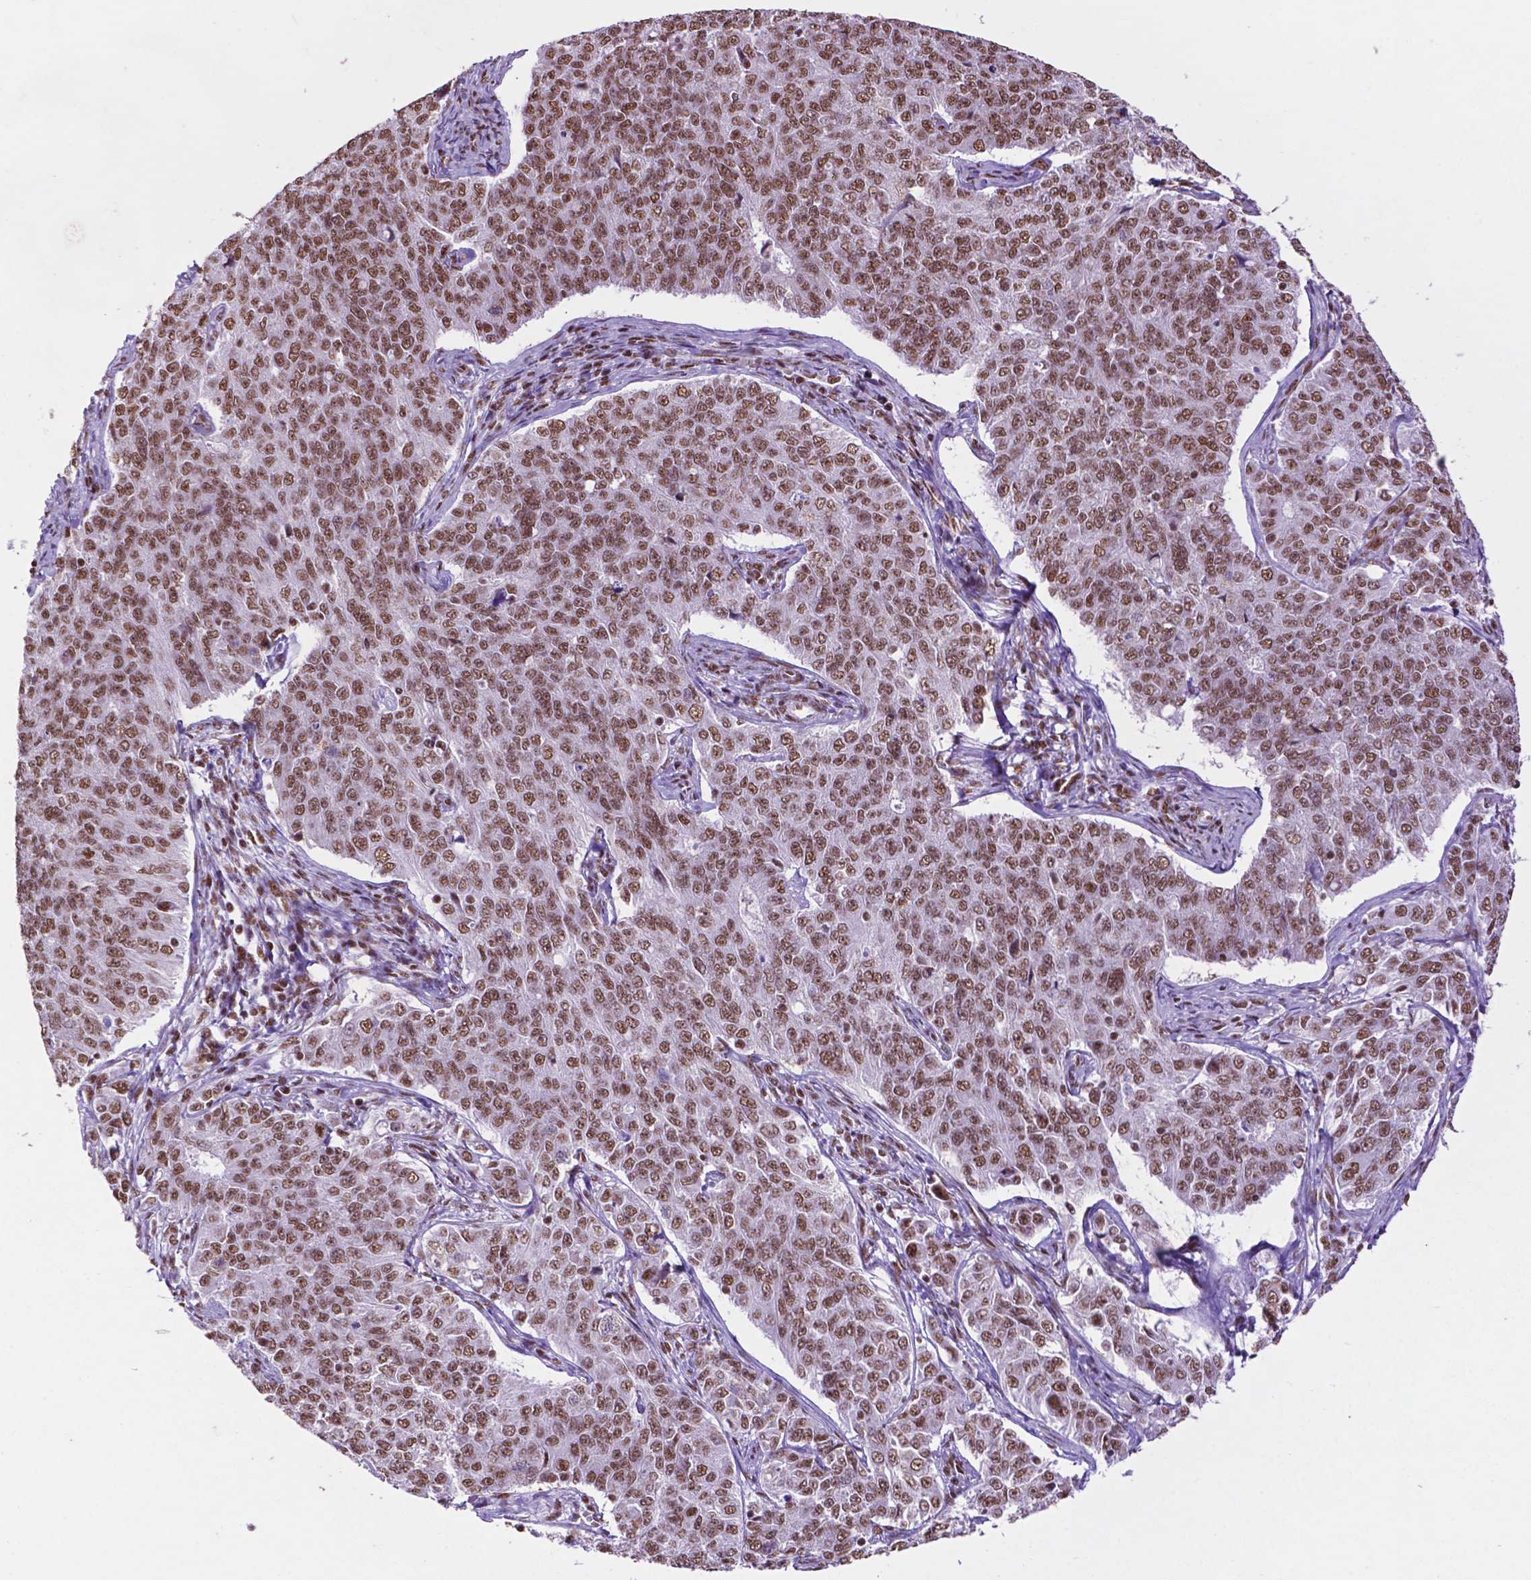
{"staining": {"intensity": "moderate", "quantity": ">75%", "location": "nuclear"}, "tissue": "endometrial cancer", "cell_type": "Tumor cells", "image_type": "cancer", "snomed": [{"axis": "morphology", "description": "Adenocarcinoma, NOS"}, {"axis": "topography", "description": "Endometrium"}], "caption": "Human adenocarcinoma (endometrial) stained with a brown dye demonstrates moderate nuclear positive expression in about >75% of tumor cells.", "gene": "CCAR2", "patient": {"sex": "female", "age": 43}}